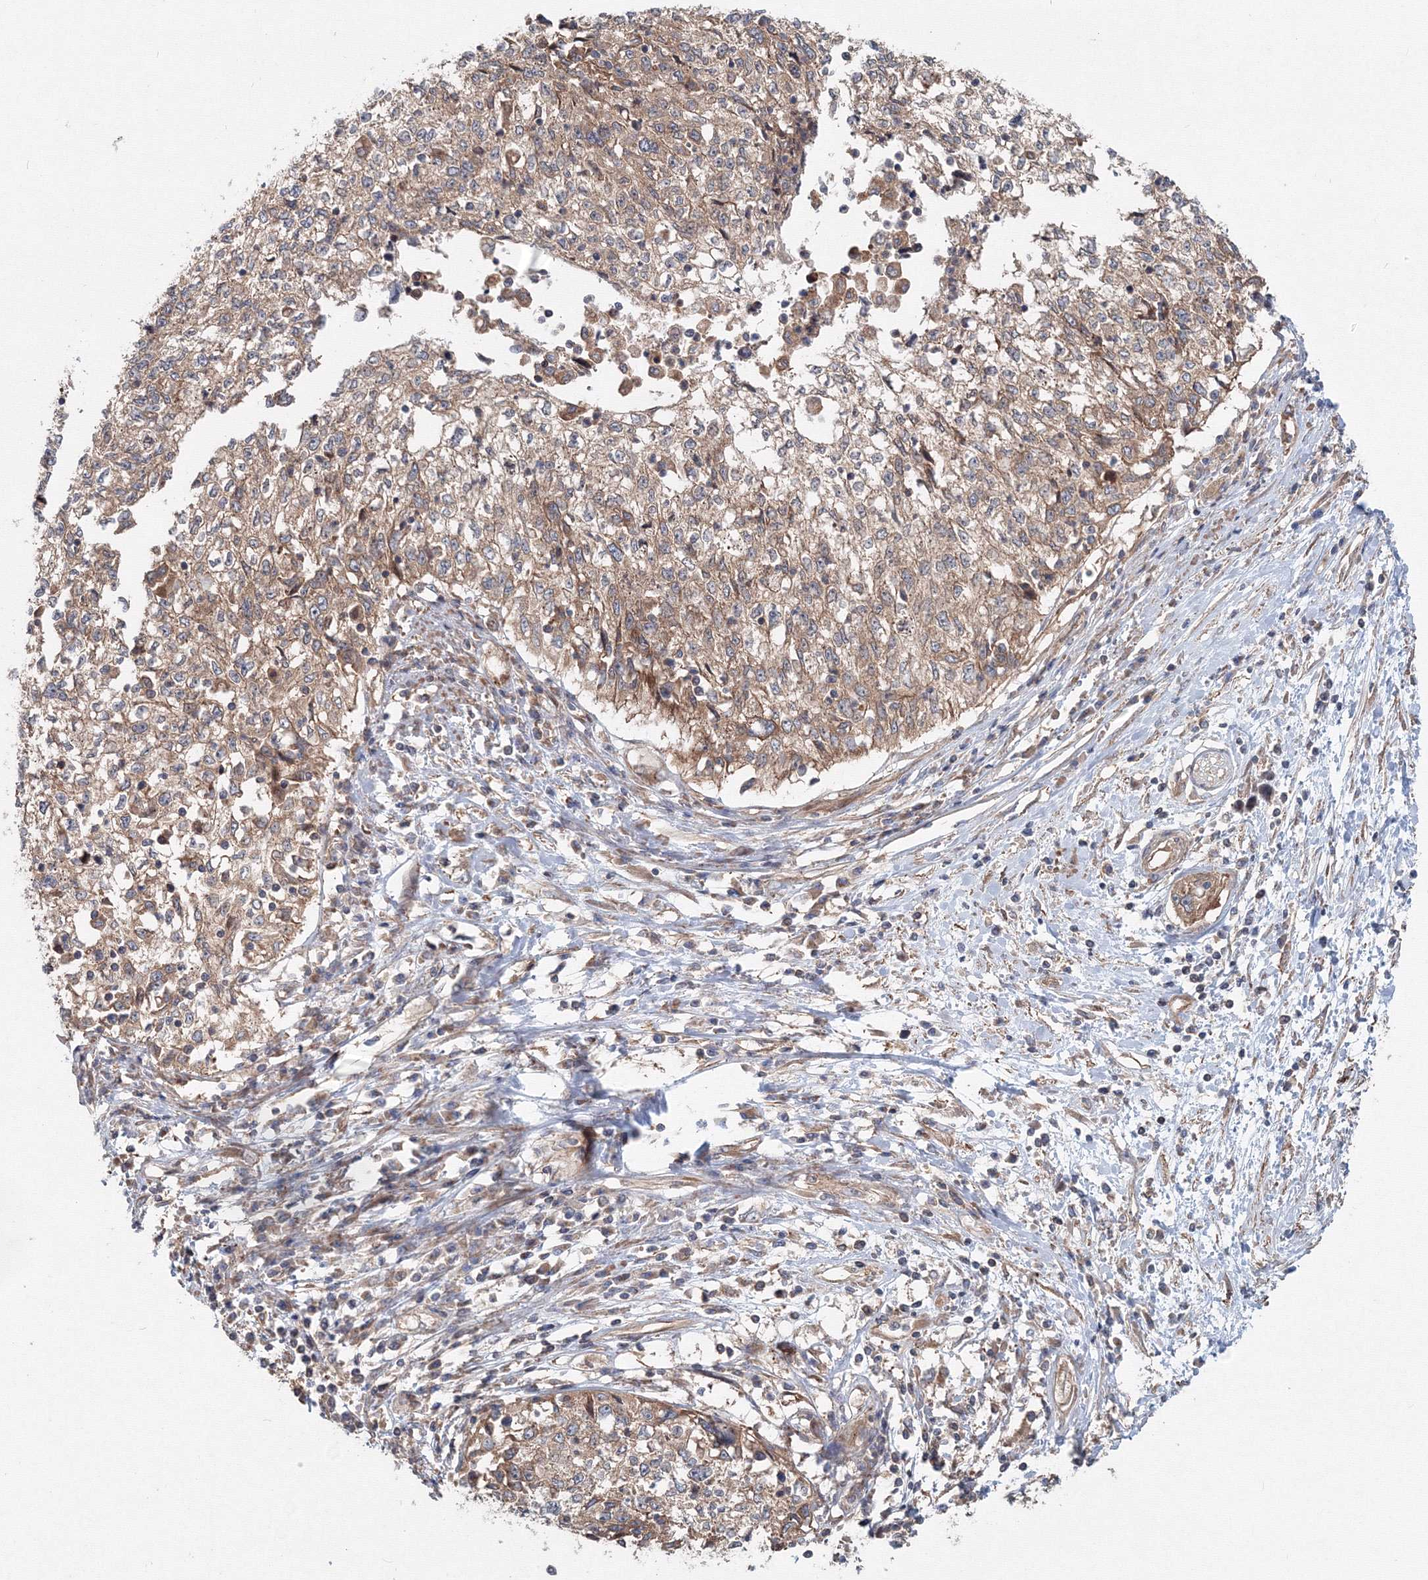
{"staining": {"intensity": "weak", "quantity": ">75%", "location": "cytoplasmic/membranous"}, "tissue": "cervical cancer", "cell_type": "Tumor cells", "image_type": "cancer", "snomed": [{"axis": "morphology", "description": "Squamous cell carcinoma, NOS"}, {"axis": "topography", "description": "Cervix"}], "caption": "An immunohistochemistry (IHC) histopathology image of neoplastic tissue is shown. Protein staining in brown shows weak cytoplasmic/membranous positivity in cervical cancer within tumor cells.", "gene": "EXOC1", "patient": {"sex": "female", "age": 57}}